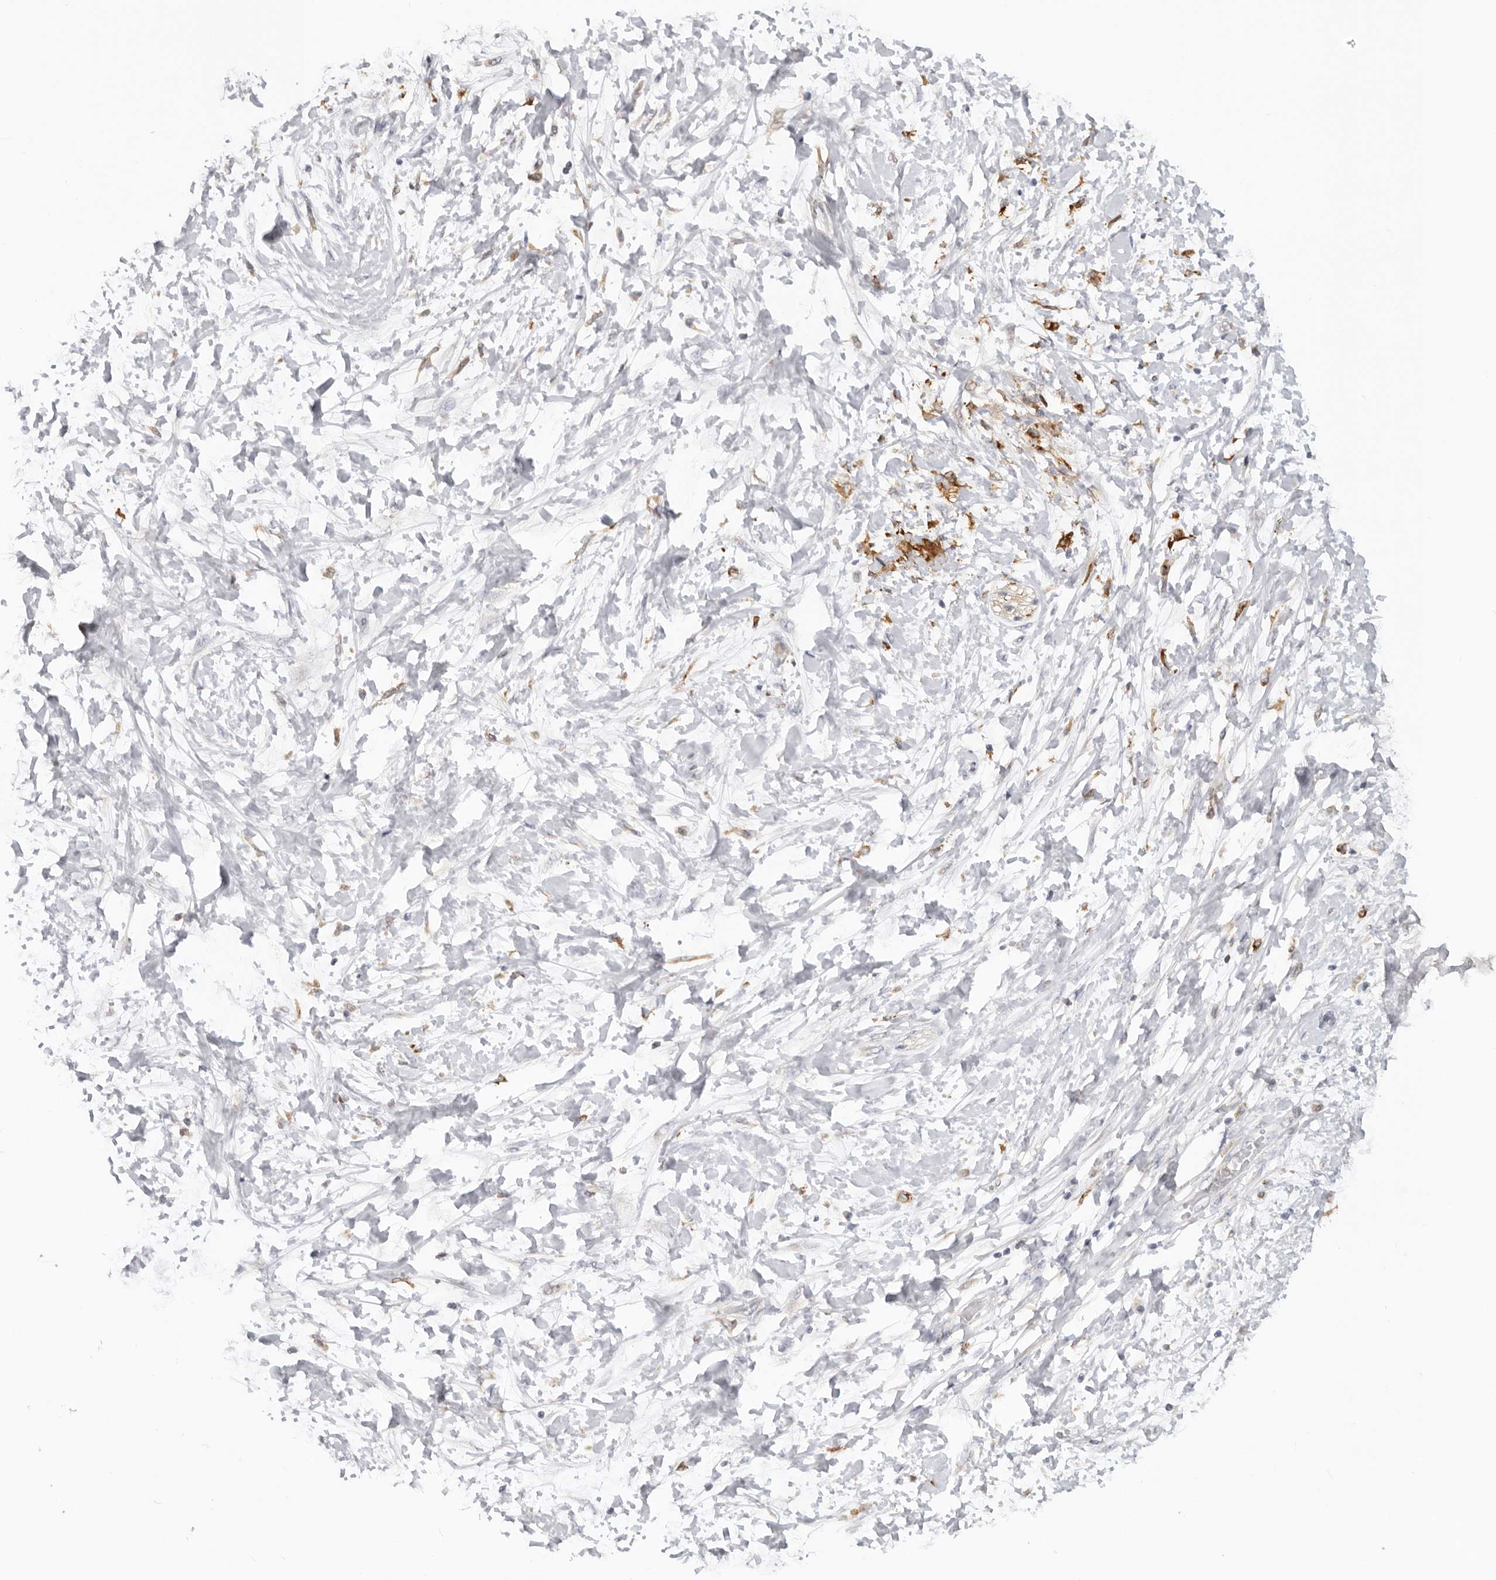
{"staining": {"intensity": "negative", "quantity": "none", "location": "none"}, "tissue": "adipose tissue", "cell_type": "Adipocytes", "image_type": "normal", "snomed": [{"axis": "morphology", "description": "Normal tissue, NOS"}, {"axis": "morphology", "description": "Adenocarcinoma, NOS"}, {"axis": "topography", "description": "Duodenum"}, {"axis": "topography", "description": "Peripheral nerve tissue"}], "caption": "Human adipose tissue stained for a protein using IHC shows no staining in adipocytes.", "gene": "TFRC", "patient": {"sex": "female", "age": 60}}